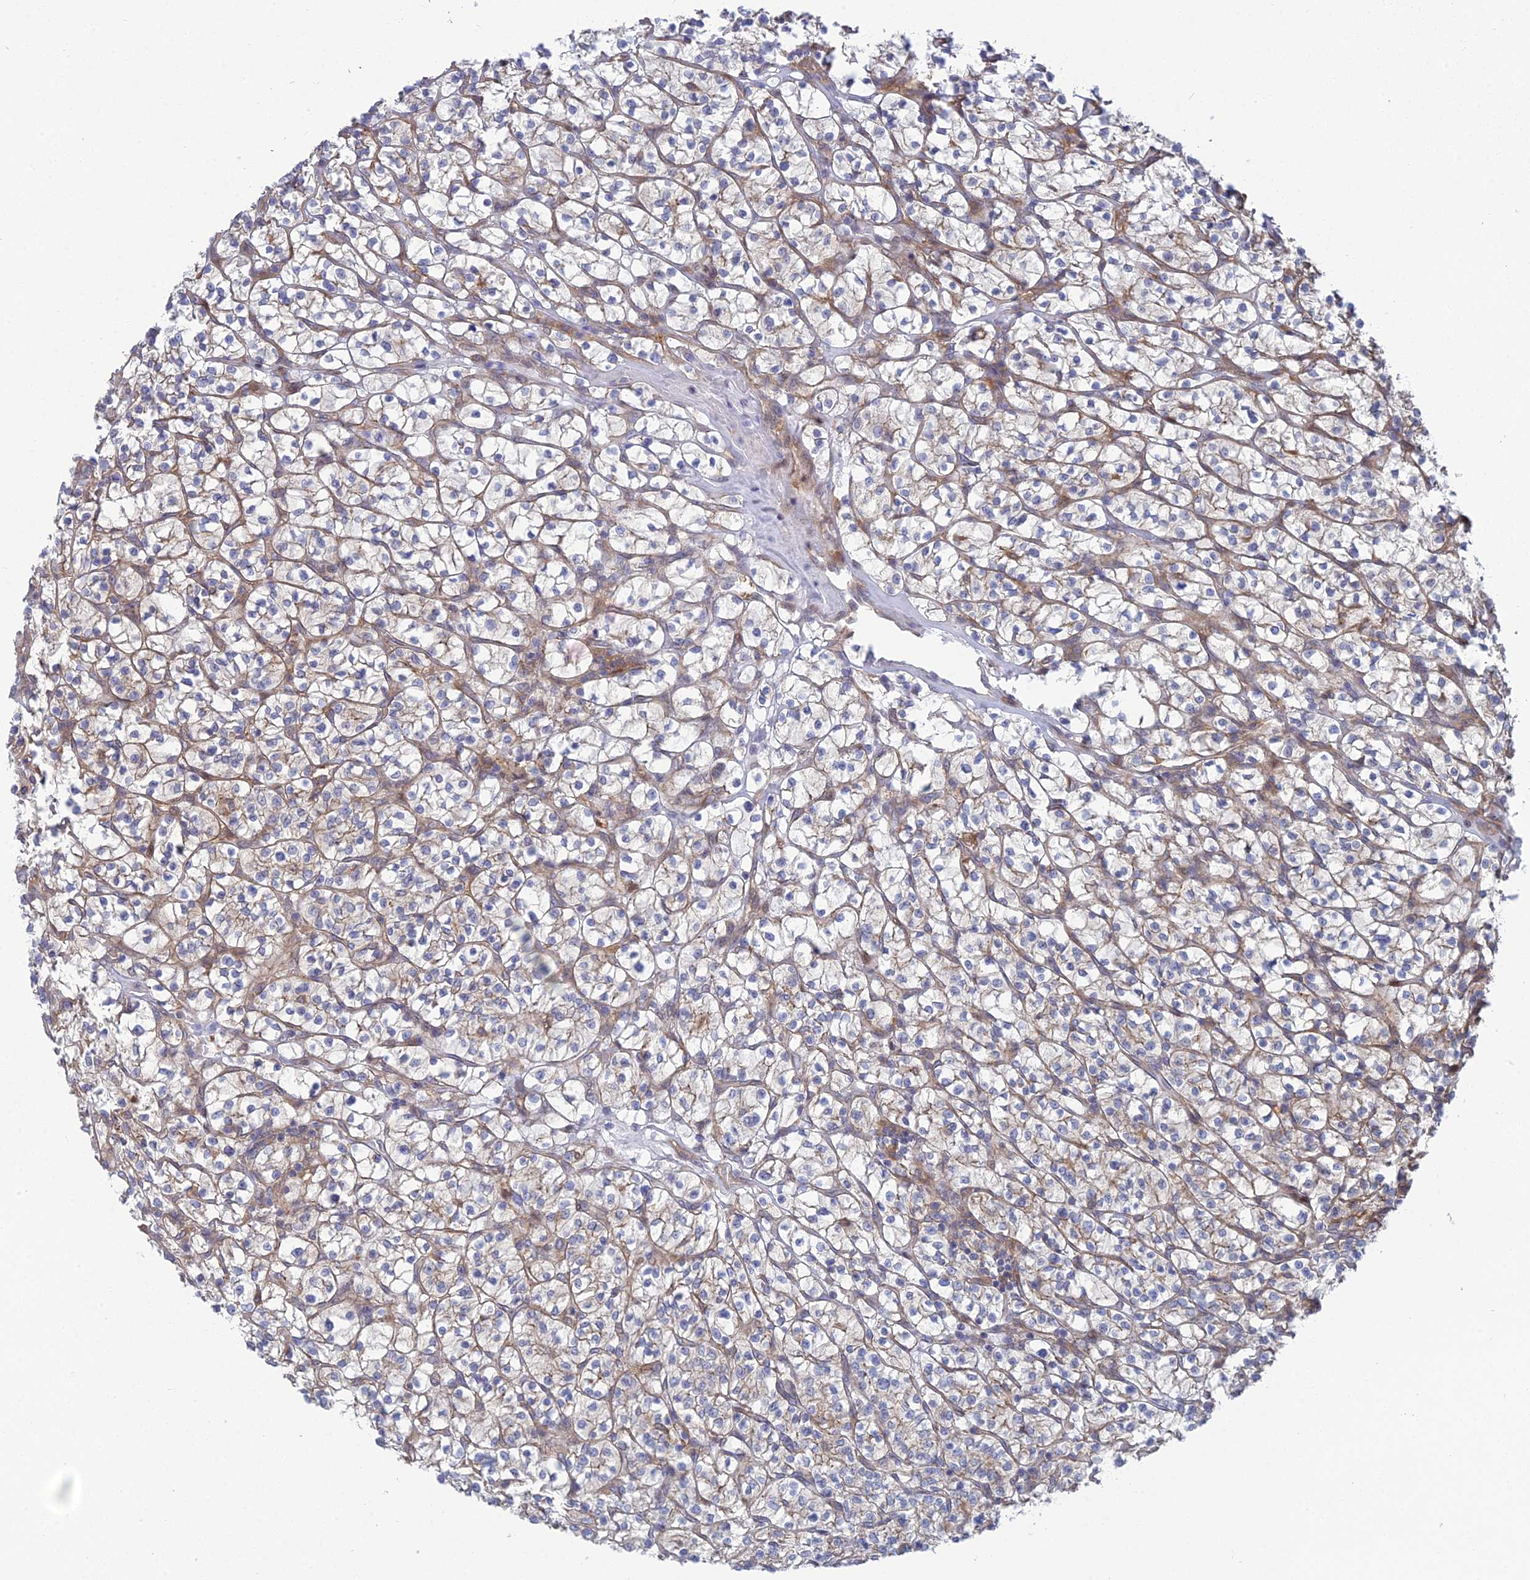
{"staining": {"intensity": "weak", "quantity": "<25%", "location": "cytoplasmic/membranous"}, "tissue": "renal cancer", "cell_type": "Tumor cells", "image_type": "cancer", "snomed": [{"axis": "morphology", "description": "Adenocarcinoma, NOS"}, {"axis": "topography", "description": "Kidney"}], "caption": "Tumor cells show no significant expression in adenocarcinoma (renal).", "gene": "ABHD1", "patient": {"sex": "female", "age": 64}}